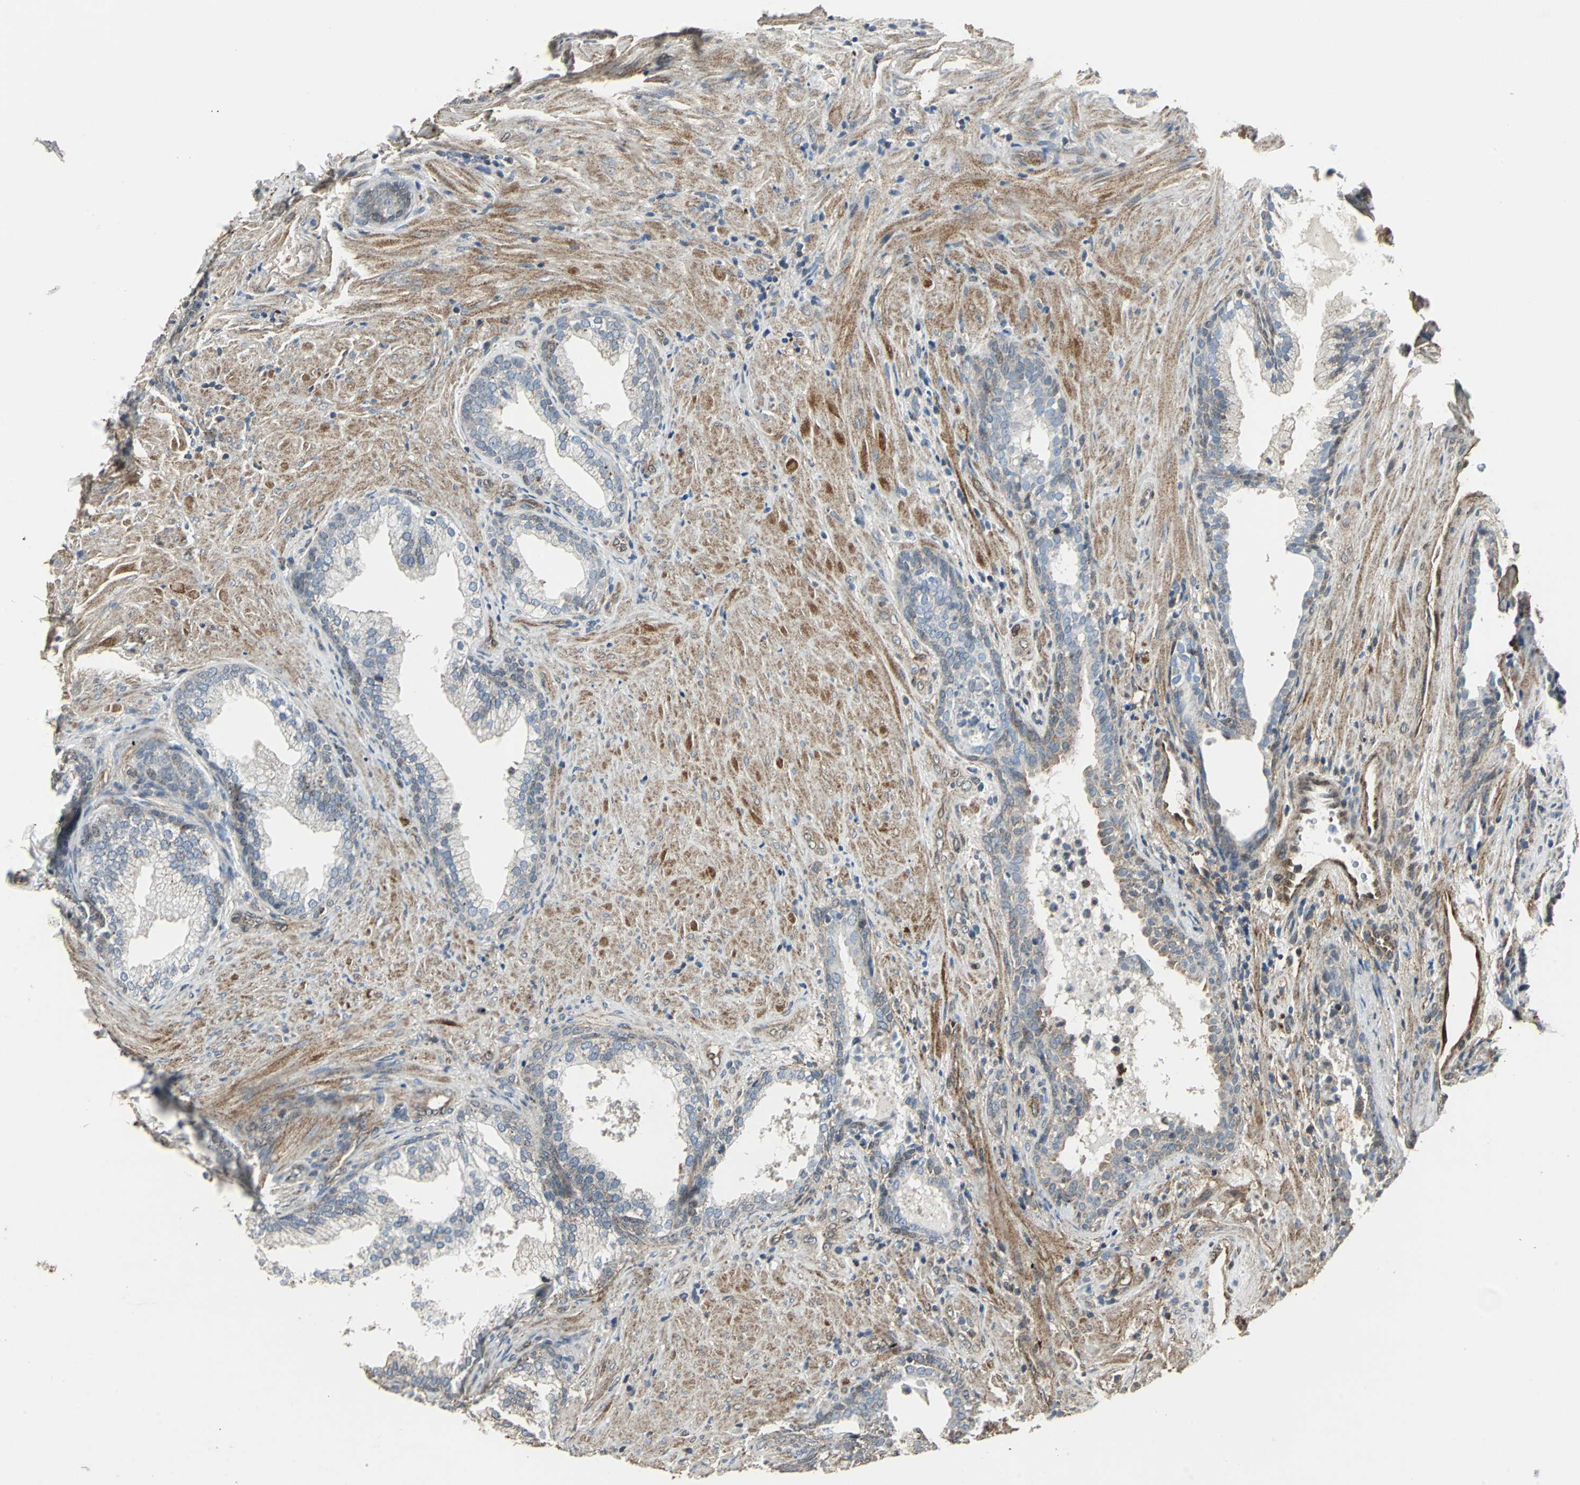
{"staining": {"intensity": "weak", "quantity": "<25%", "location": "cytoplasmic/membranous"}, "tissue": "prostate", "cell_type": "Glandular cells", "image_type": "normal", "snomed": [{"axis": "morphology", "description": "Normal tissue, NOS"}, {"axis": "topography", "description": "Prostate"}], "caption": "IHC micrograph of normal prostate stained for a protein (brown), which displays no staining in glandular cells.", "gene": "DNAJB4", "patient": {"sex": "male", "age": 76}}